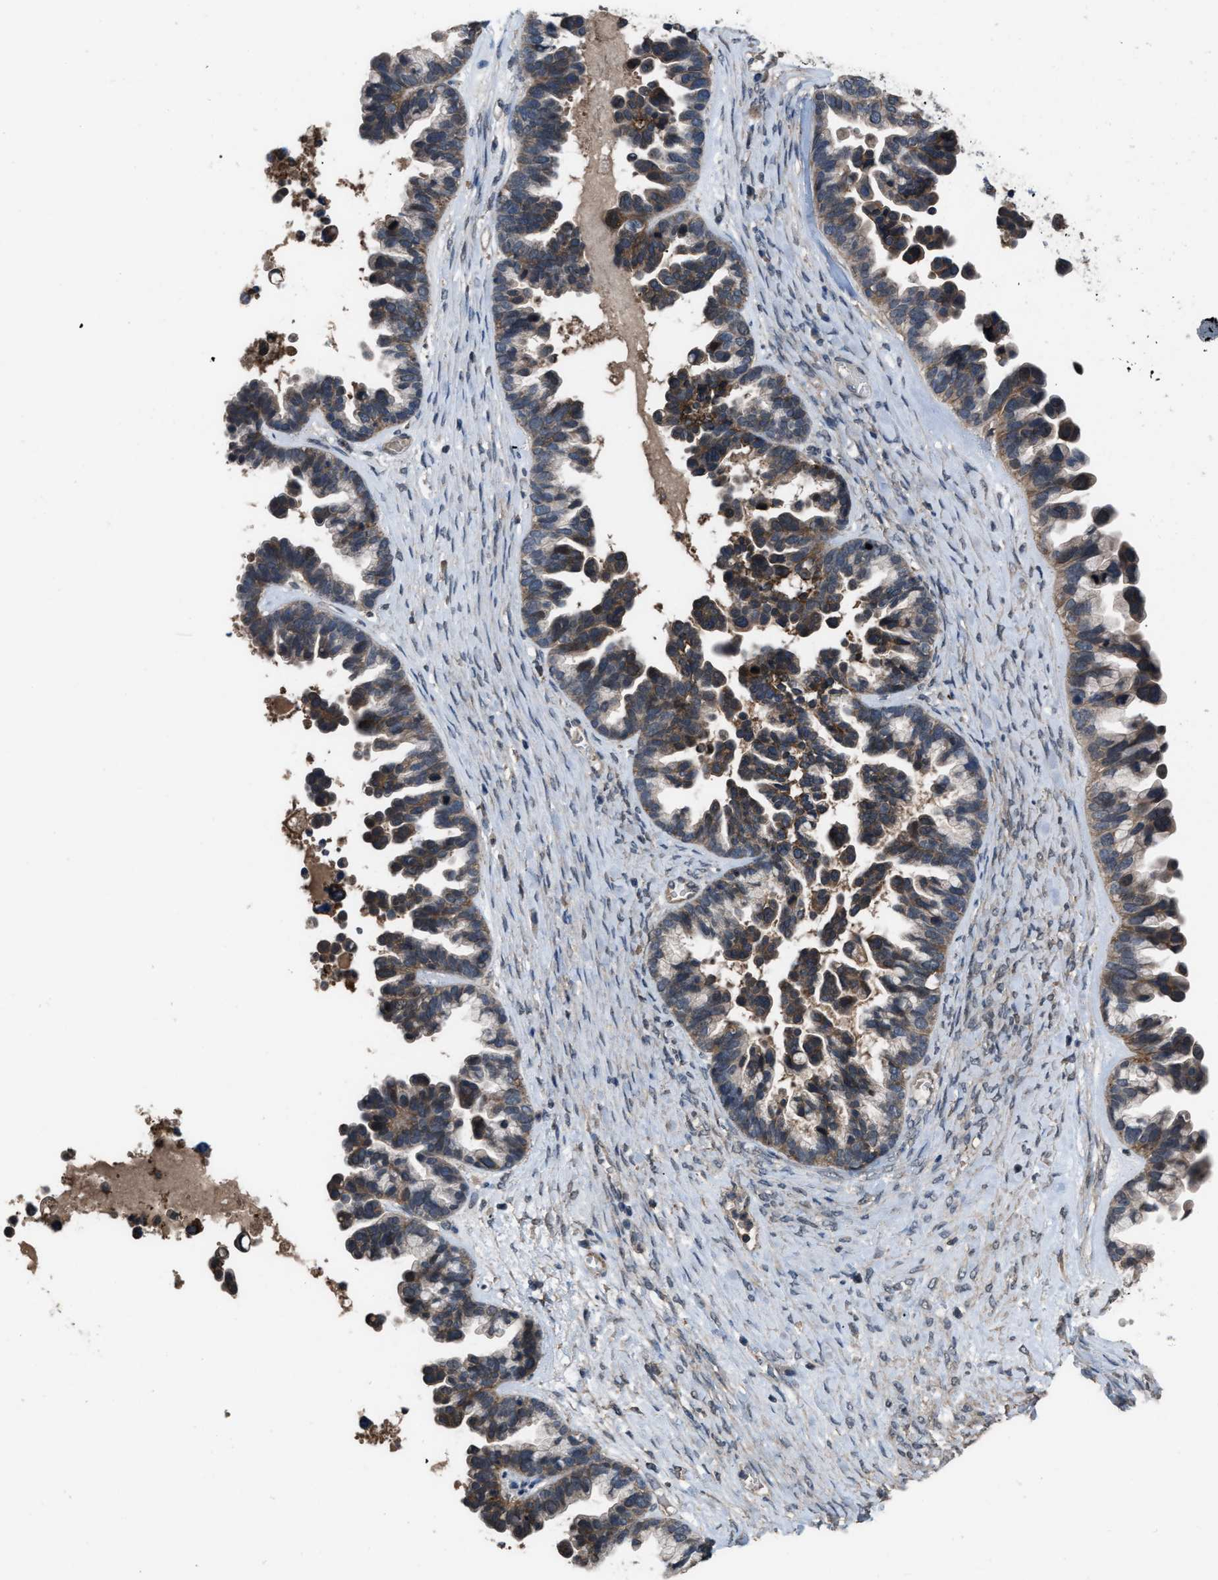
{"staining": {"intensity": "moderate", "quantity": ">75%", "location": "cytoplasmic/membranous"}, "tissue": "ovarian cancer", "cell_type": "Tumor cells", "image_type": "cancer", "snomed": [{"axis": "morphology", "description": "Cystadenocarcinoma, serous, NOS"}, {"axis": "topography", "description": "Ovary"}], "caption": "Human ovarian serous cystadenocarcinoma stained with a brown dye reveals moderate cytoplasmic/membranous positive positivity in about >75% of tumor cells.", "gene": "UTRN", "patient": {"sex": "female", "age": 56}}